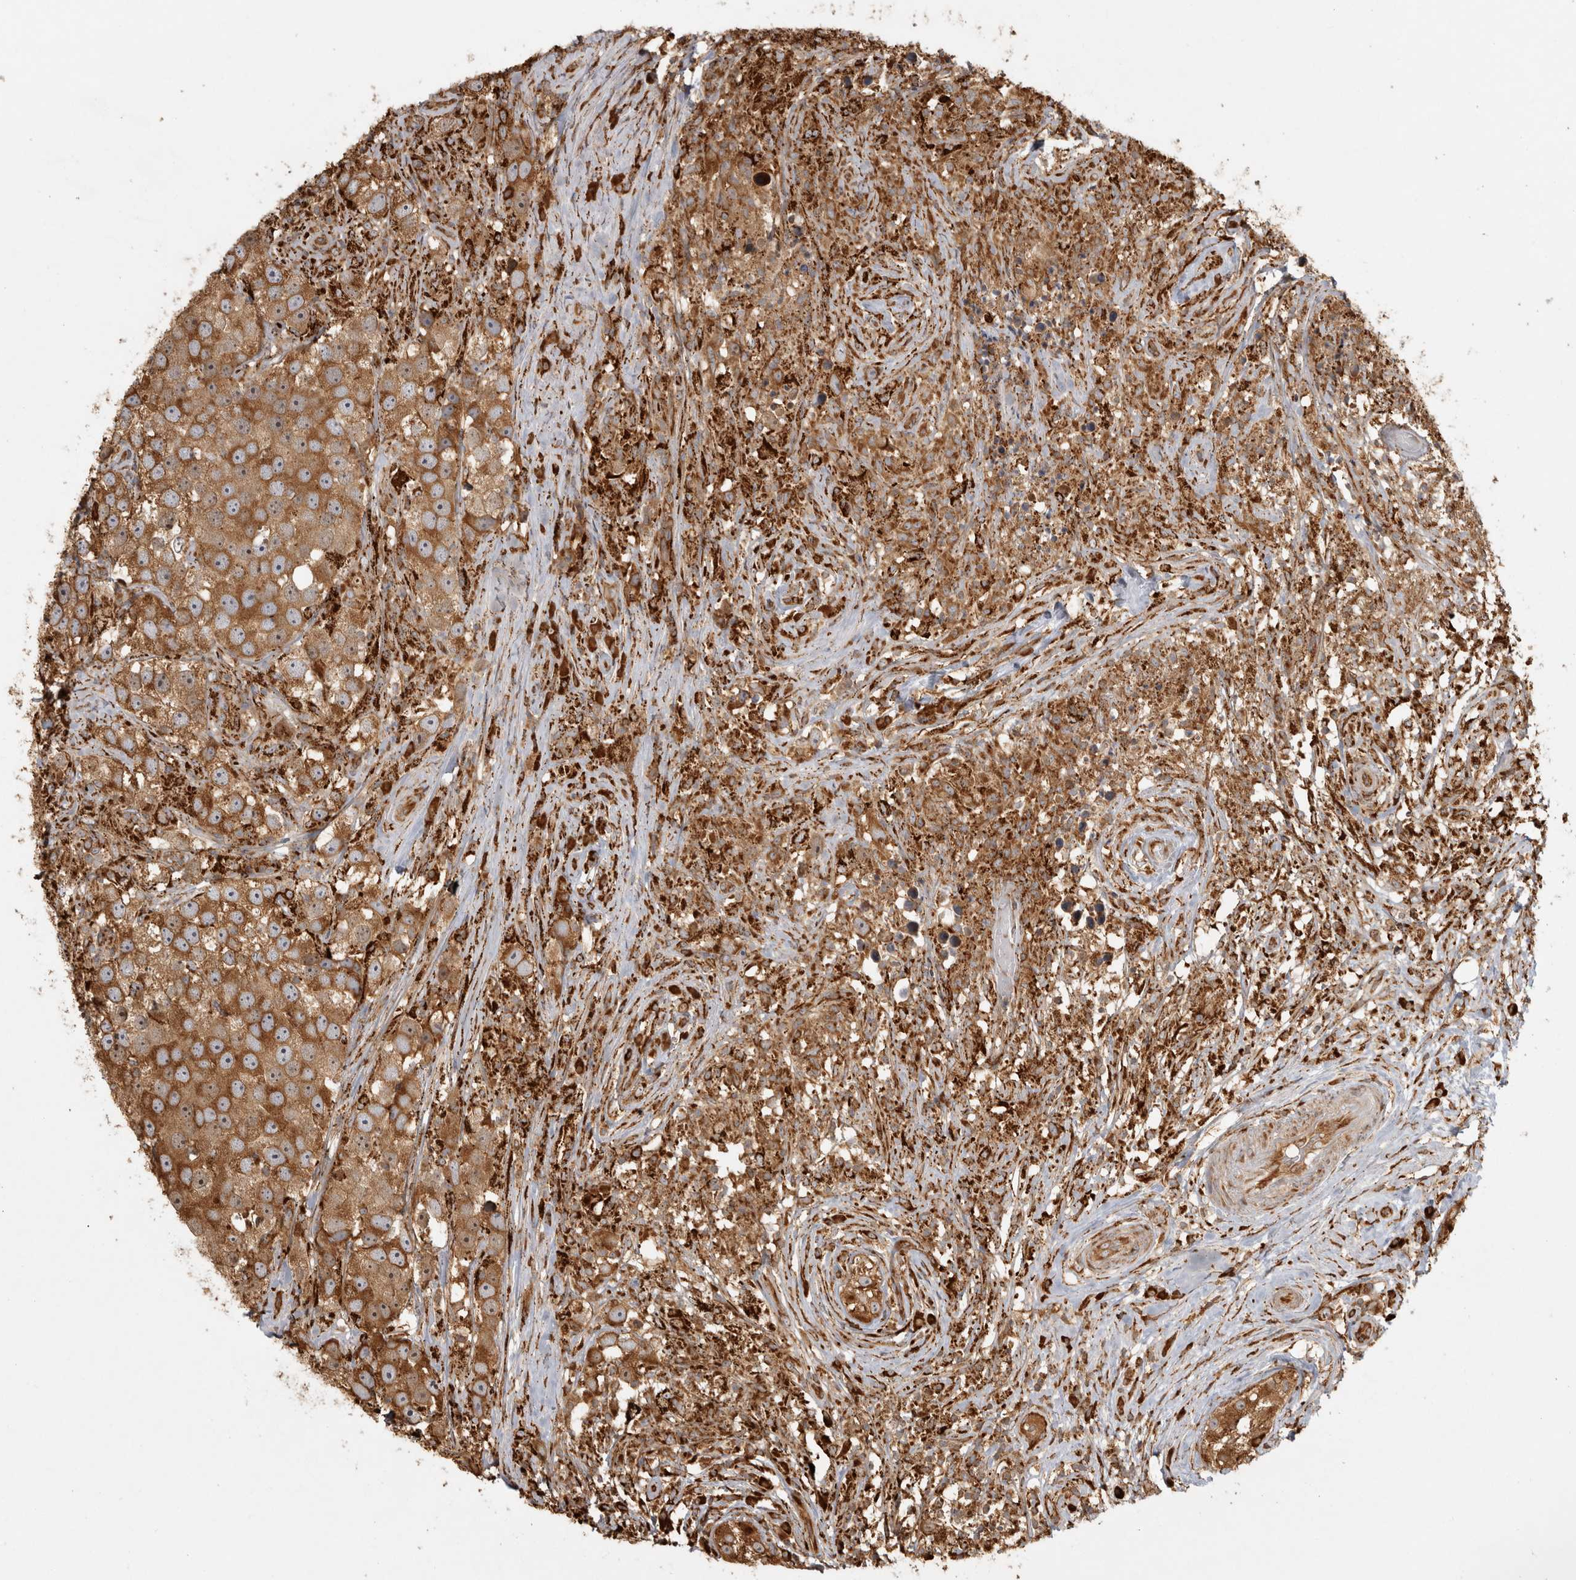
{"staining": {"intensity": "moderate", "quantity": ">75%", "location": "cytoplasmic/membranous"}, "tissue": "testis cancer", "cell_type": "Tumor cells", "image_type": "cancer", "snomed": [{"axis": "morphology", "description": "Seminoma, NOS"}, {"axis": "topography", "description": "Testis"}], "caption": "Immunohistochemical staining of human testis cancer (seminoma) reveals medium levels of moderate cytoplasmic/membranous staining in about >75% of tumor cells.", "gene": "CAMSAP2", "patient": {"sex": "male", "age": 49}}